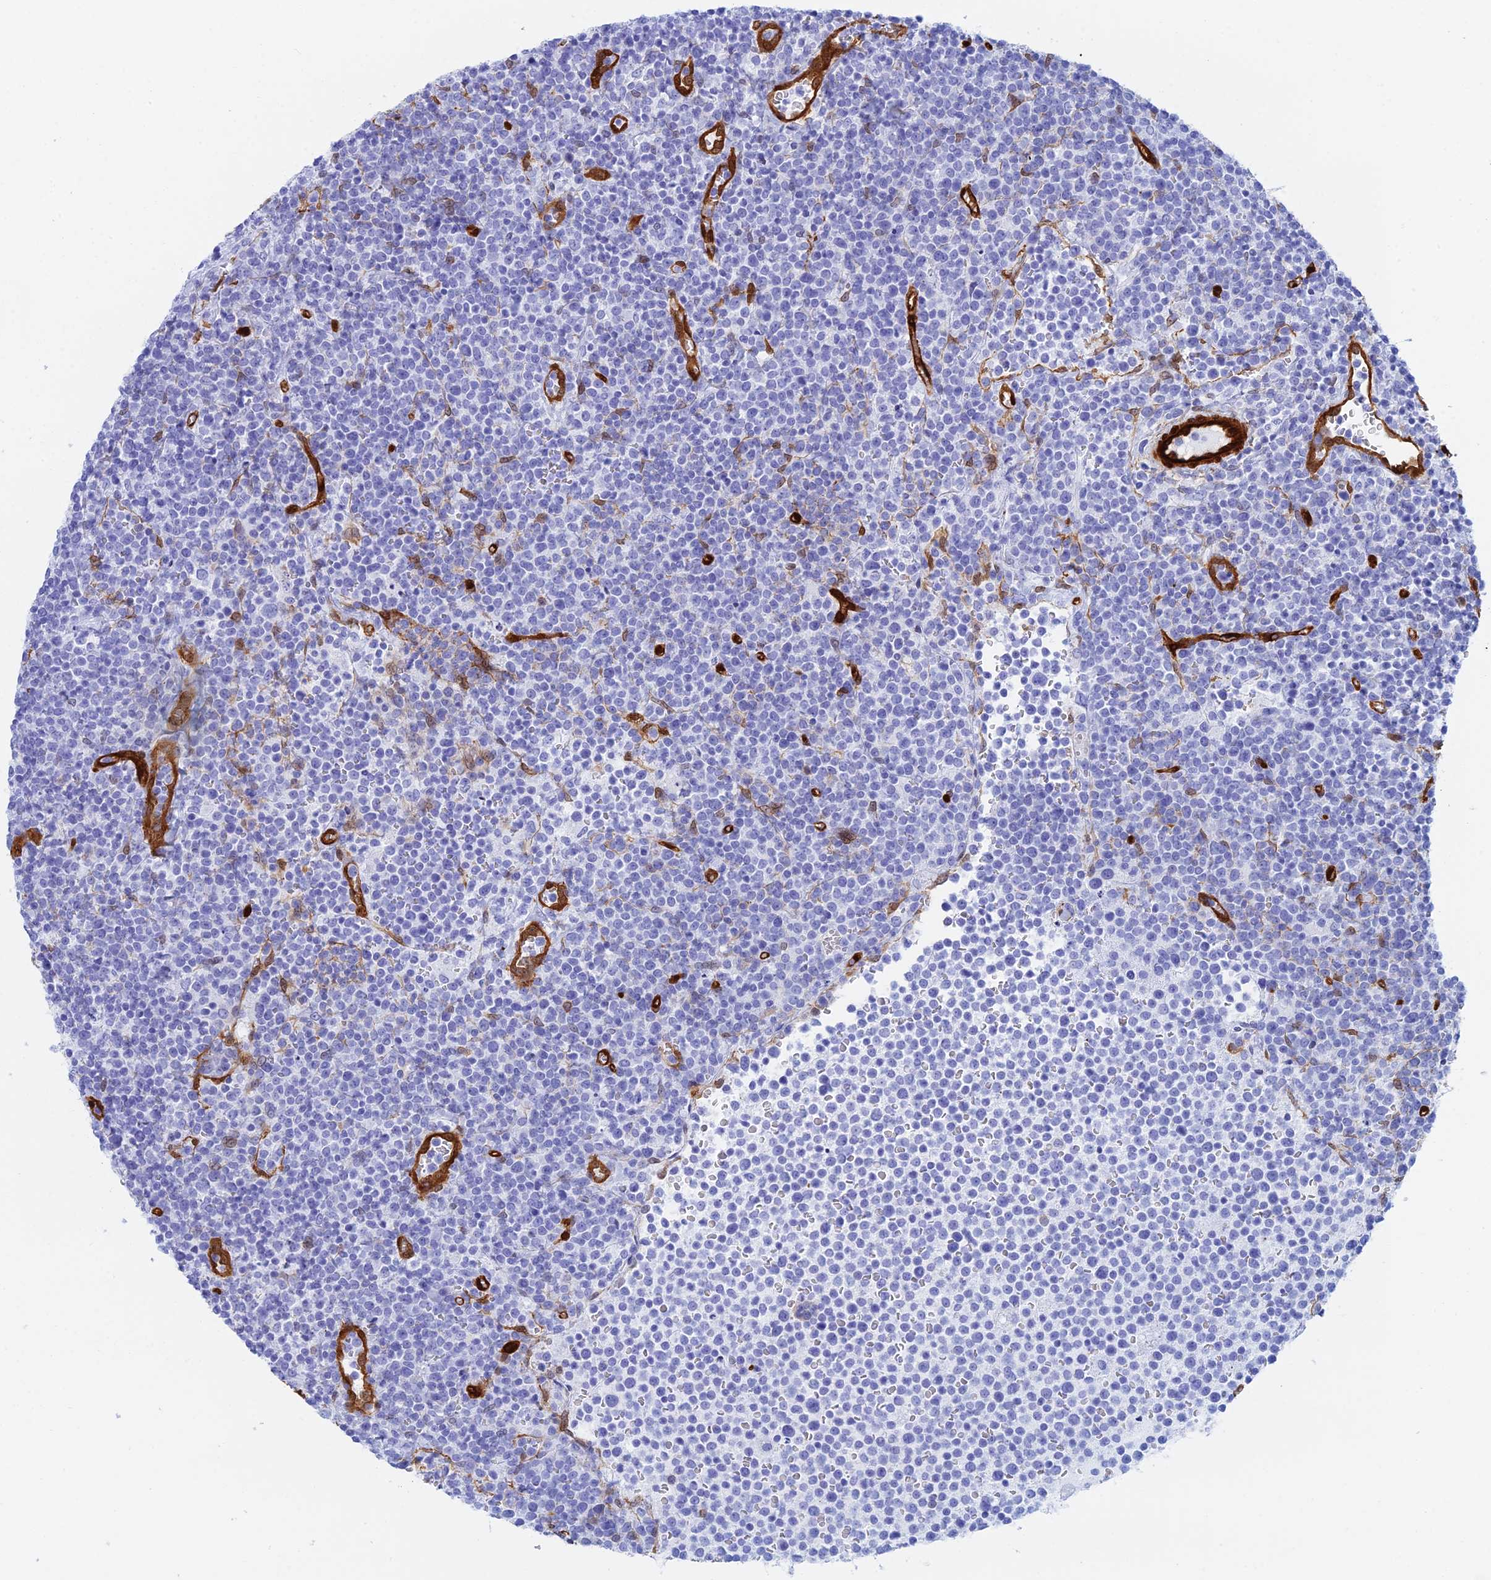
{"staining": {"intensity": "negative", "quantity": "none", "location": "none"}, "tissue": "lymphoma", "cell_type": "Tumor cells", "image_type": "cancer", "snomed": [{"axis": "morphology", "description": "Malignant lymphoma, non-Hodgkin's type, High grade"}, {"axis": "topography", "description": "Lymph node"}], "caption": "Lymphoma was stained to show a protein in brown. There is no significant staining in tumor cells. Brightfield microscopy of IHC stained with DAB (3,3'-diaminobenzidine) (brown) and hematoxylin (blue), captured at high magnification.", "gene": "CRIP2", "patient": {"sex": "male", "age": 61}}